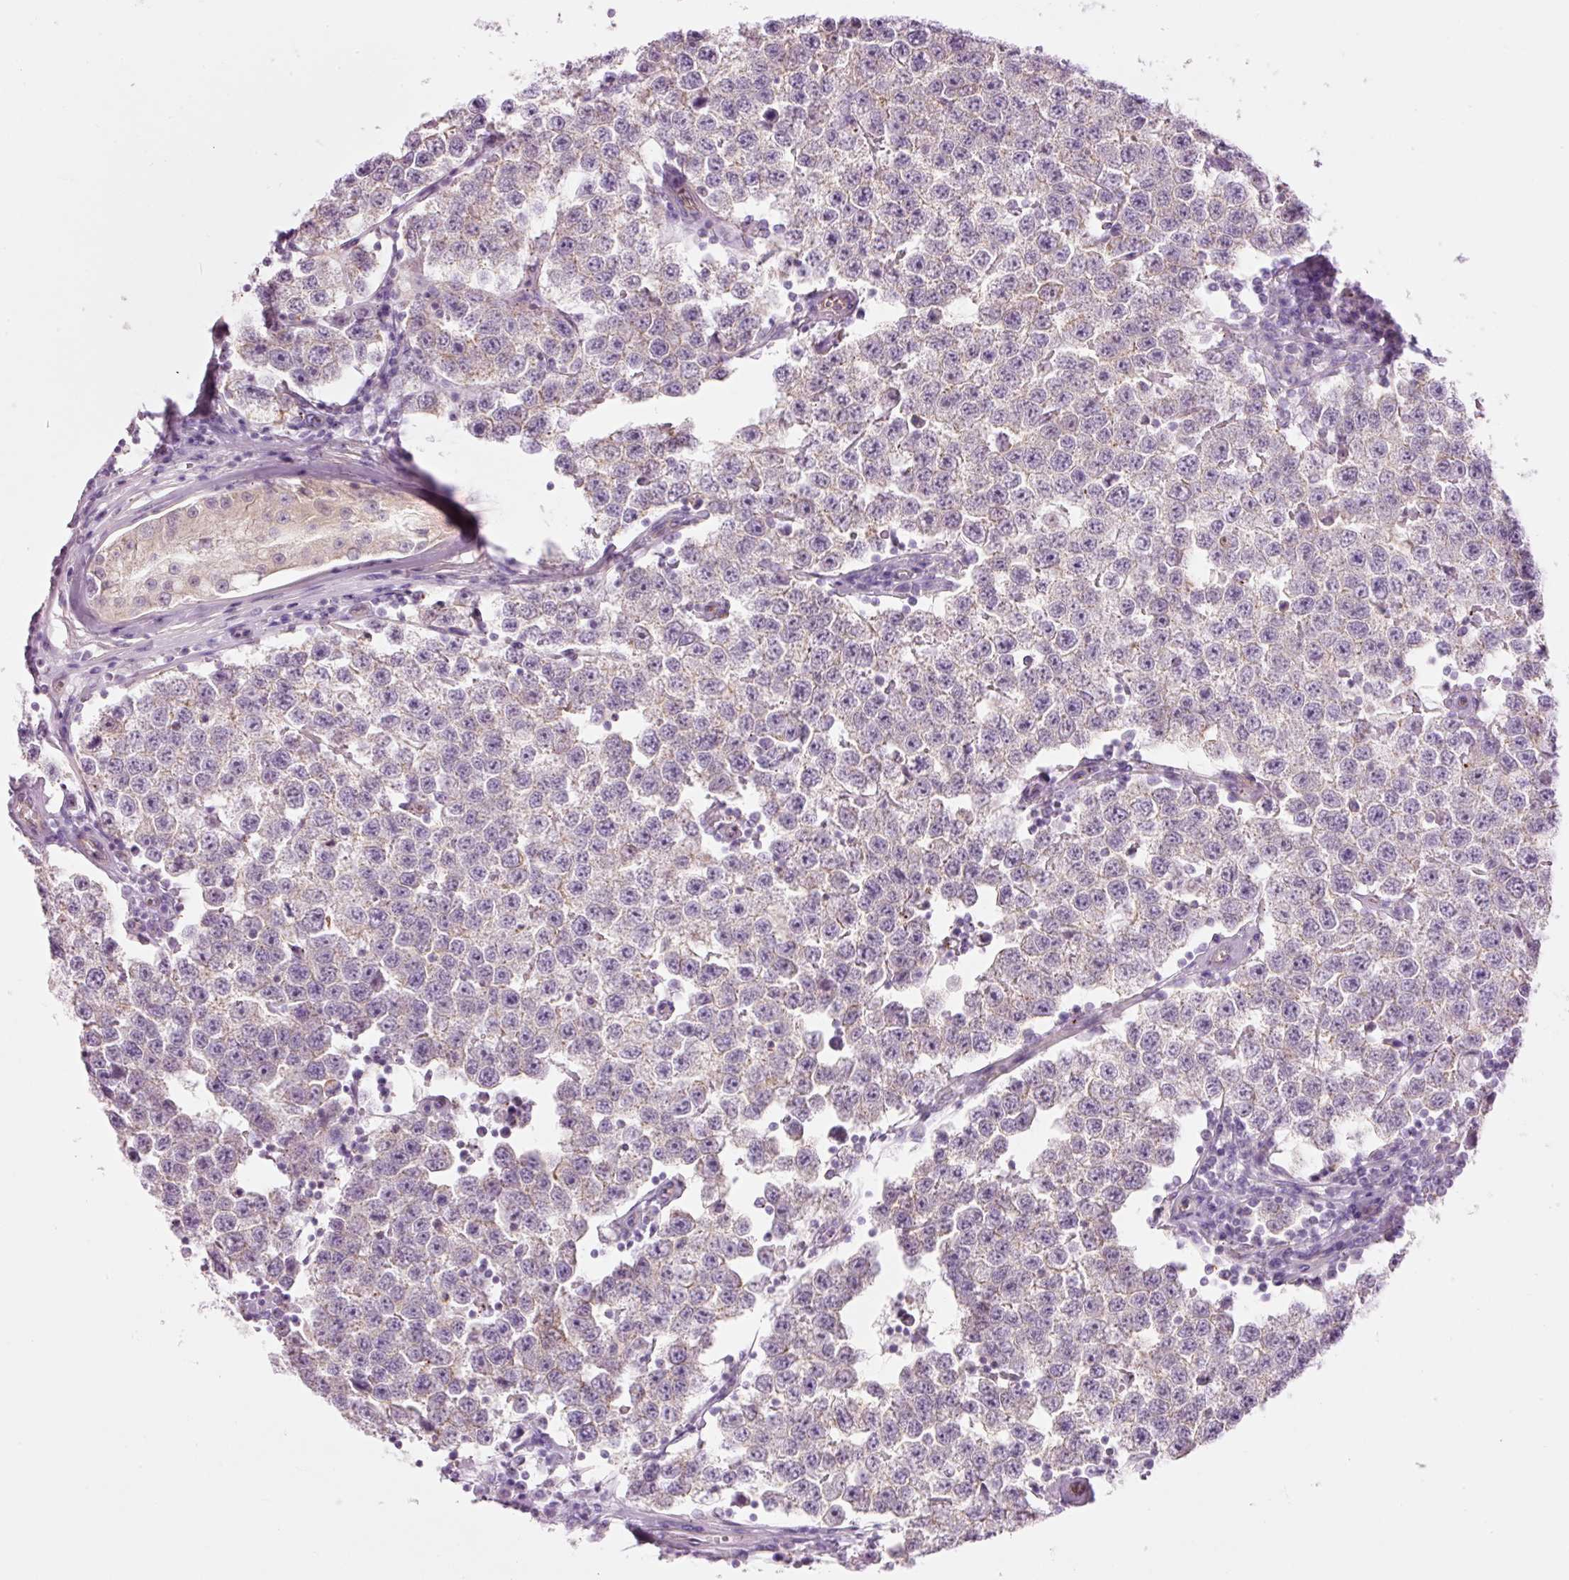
{"staining": {"intensity": "negative", "quantity": "none", "location": "none"}, "tissue": "testis cancer", "cell_type": "Tumor cells", "image_type": "cancer", "snomed": [{"axis": "morphology", "description": "Seminoma, NOS"}, {"axis": "topography", "description": "Testis"}], "caption": "Tumor cells are negative for brown protein staining in seminoma (testis). (DAB immunohistochemistry (IHC) with hematoxylin counter stain).", "gene": "HSPA4L", "patient": {"sex": "male", "age": 34}}